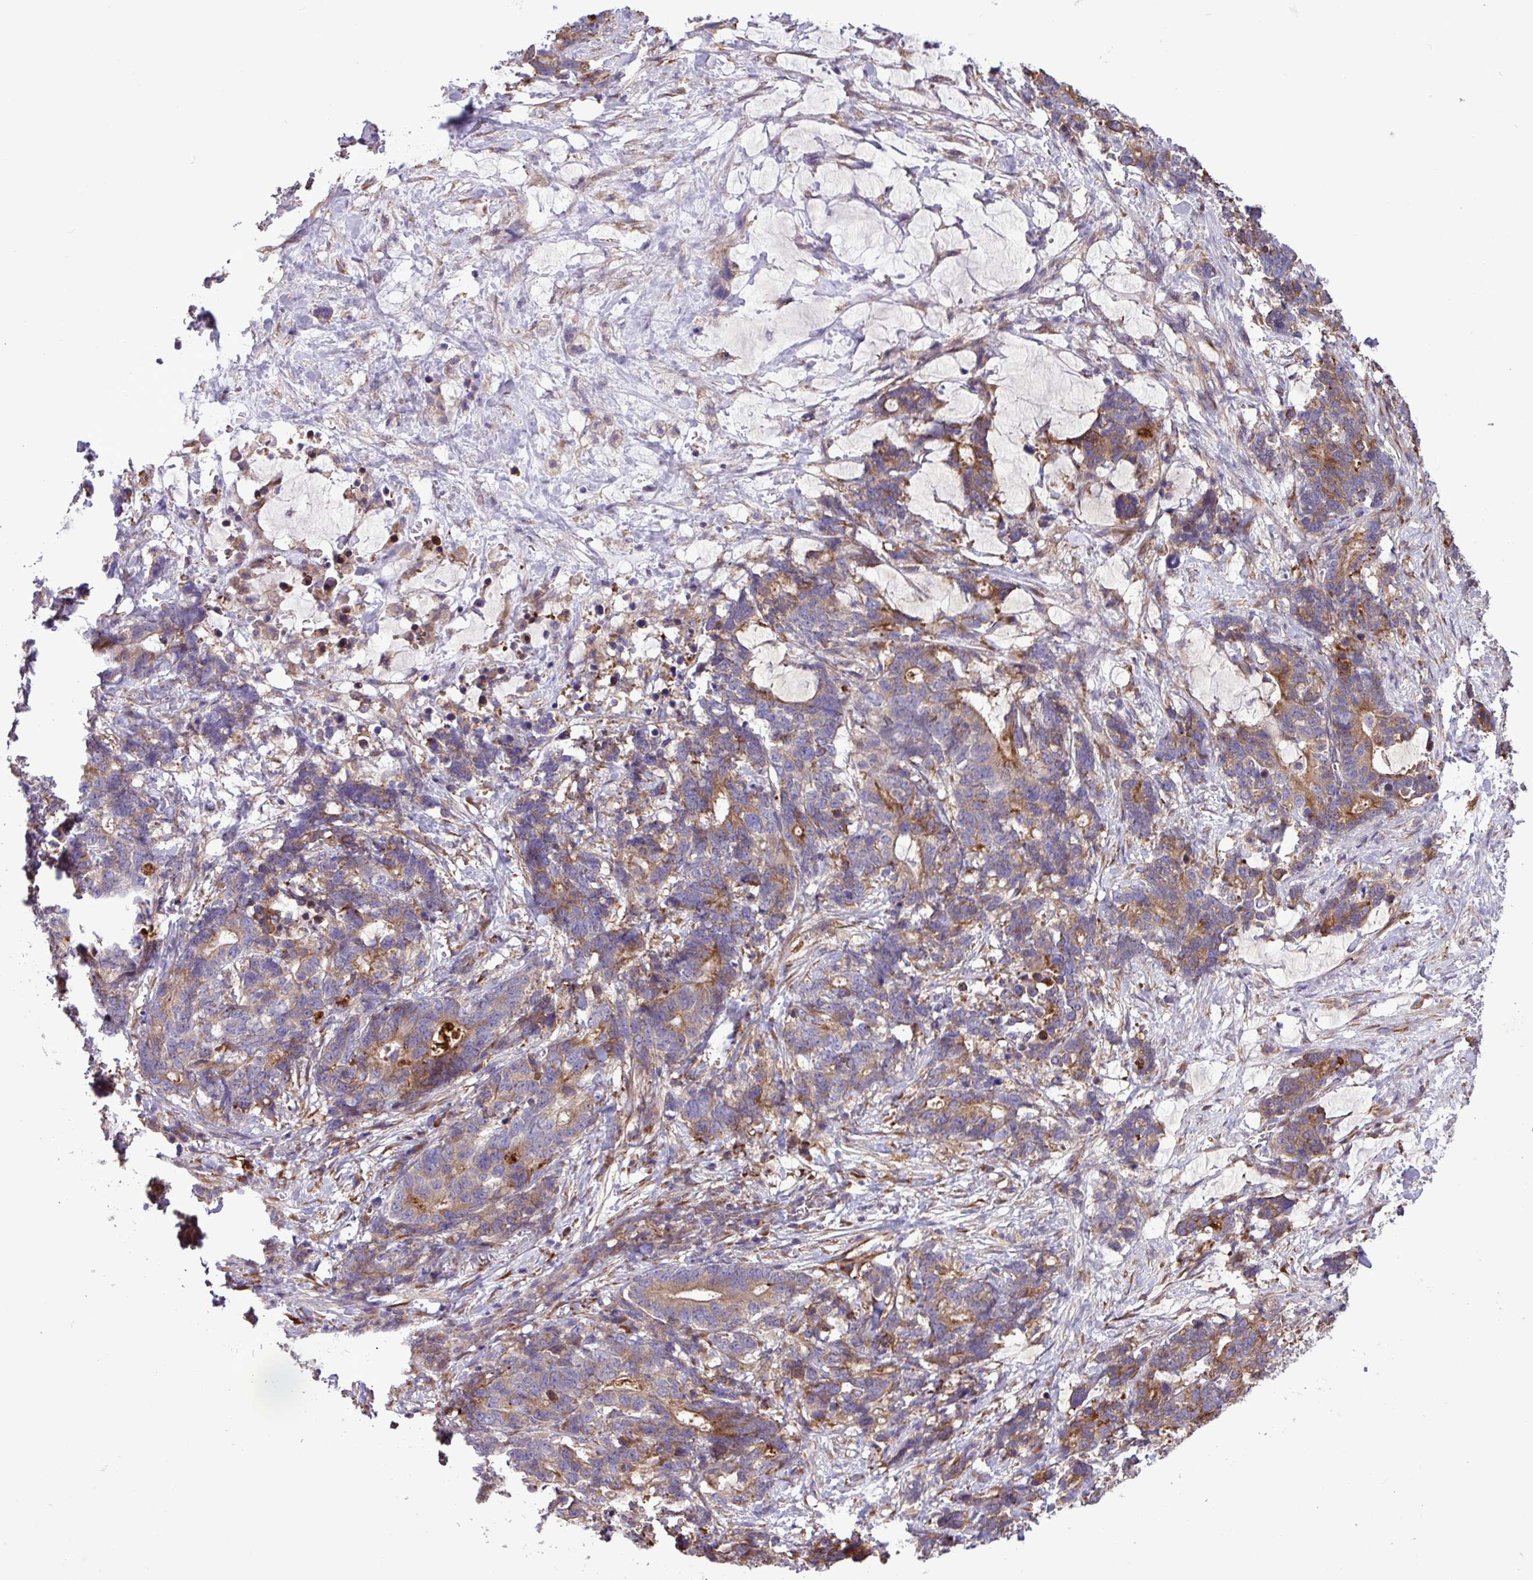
{"staining": {"intensity": "moderate", "quantity": "25%-75%", "location": "cytoplasmic/membranous"}, "tissue": "stomach cancer", "cell_type": "Tumor cells", "image_type": "cancer", "snomed": [{"axis": "morphology", "description": "Normal tissue, NOS"}, {"axis": "morphology", "description": "Adenocarcinoma, NOS"}, {"axis": "topography", "description": "Stomach"}], "caption": "Brown immunohistochemical staining in stomach adenocarcinoma displays moderate cytoplasmic/membranous positivity in approximately 25%-75% of tumor cells.", "gene": "MEGF6", "patient": {"sex": "female", "age": 64}}